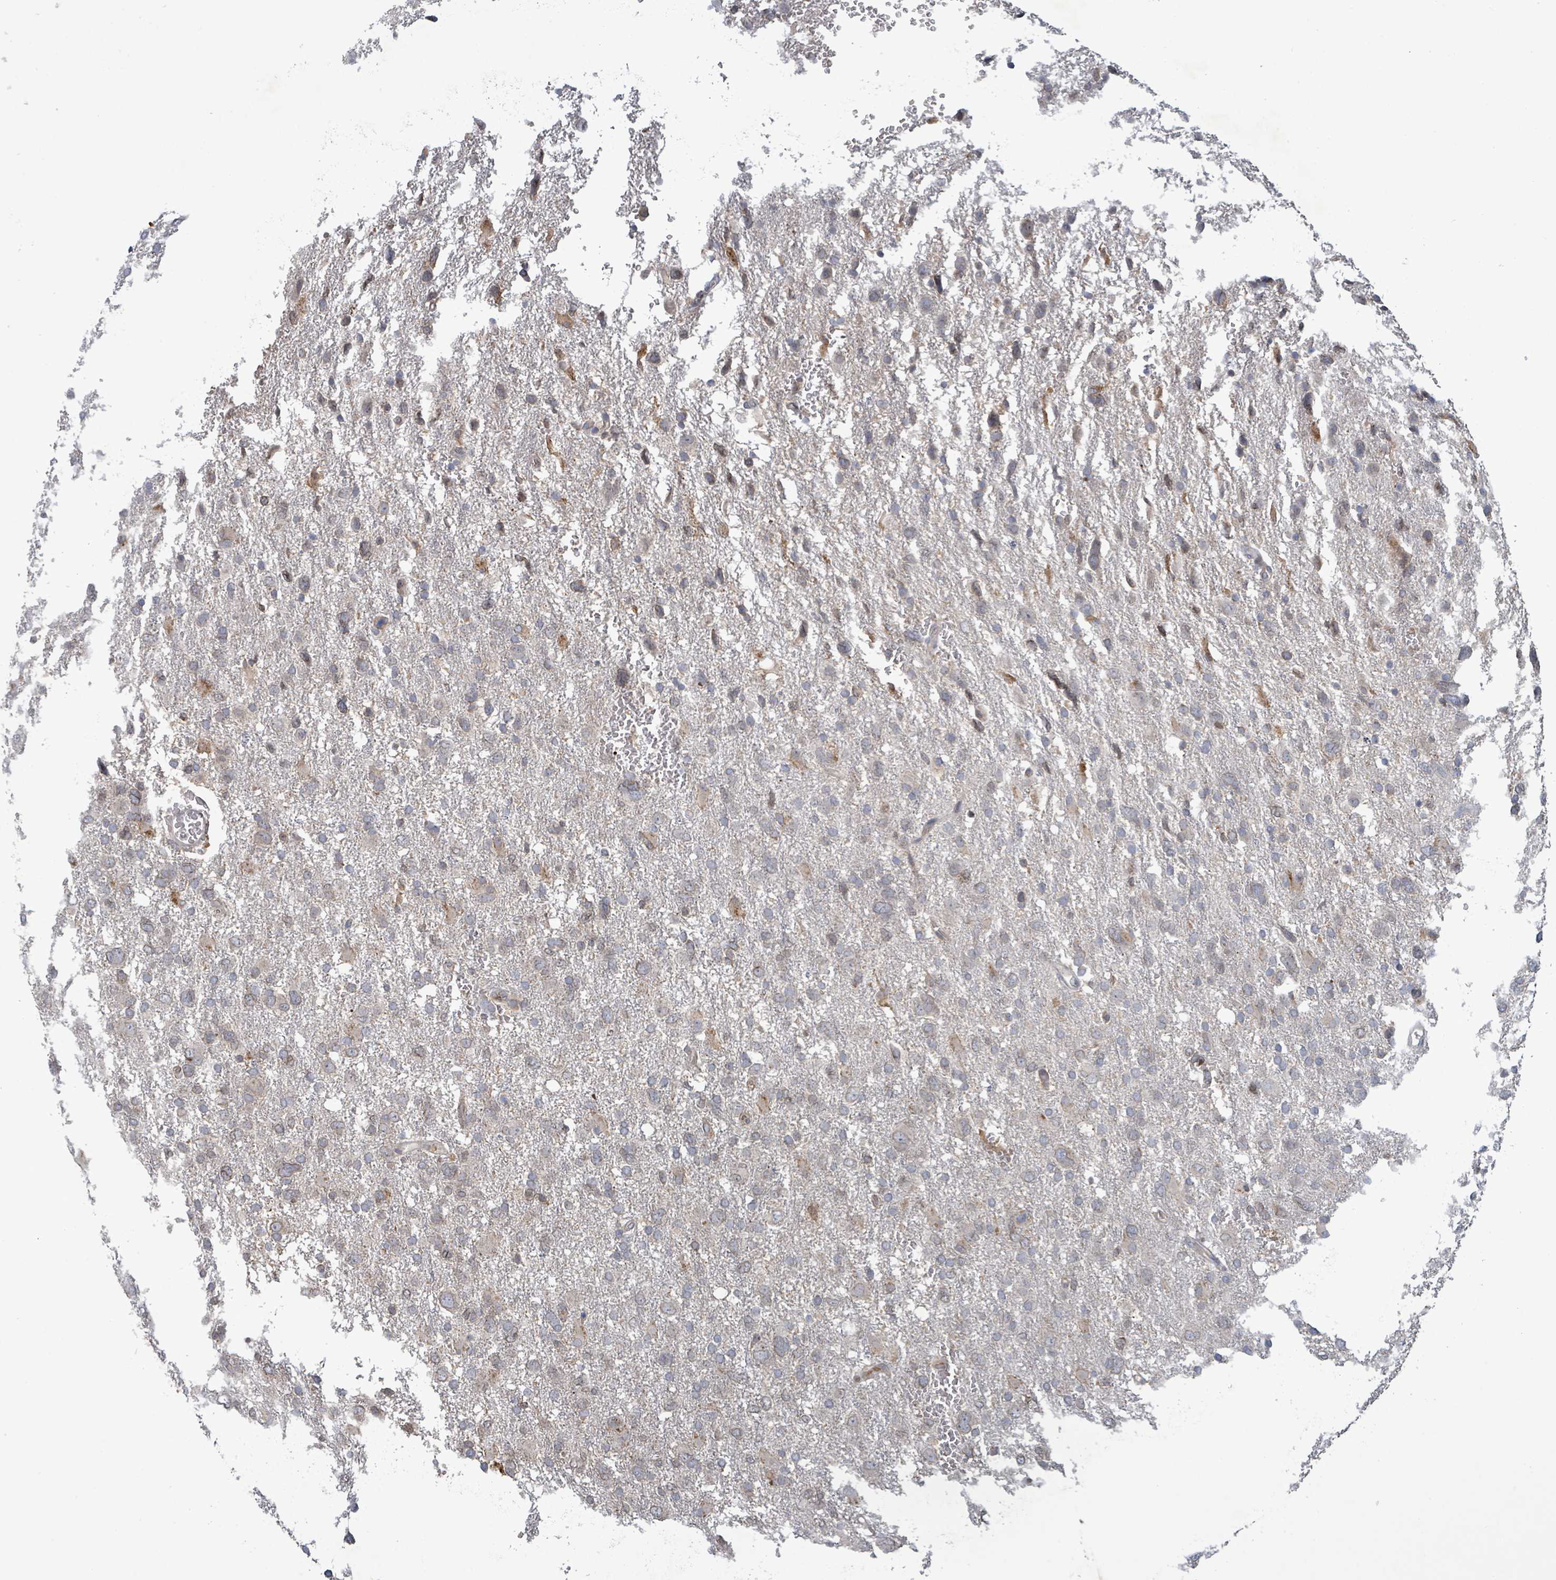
{"staining": {"intensity": "negative", "quantity": "none", "location": "none"}, "tissue": "glioma", "cell_type": "Tumor cells", "image_type": "cancer", "snomed": [{"axis": "morphology", "description": "Glioma, malignant, High grade"}, {"axis": "topography", "description": "Brain"}], "caption": "Immunohistochemistry of glioma displays no staining in tumor cells. Brightfield microscopy of IHC stained with DAB (3,3'-diaminobenzidine) (brown) and hematoxylin (blue), captured at high magnification.", "gene": "GRM8", "patient": {"sex": "male", "age": 61}}